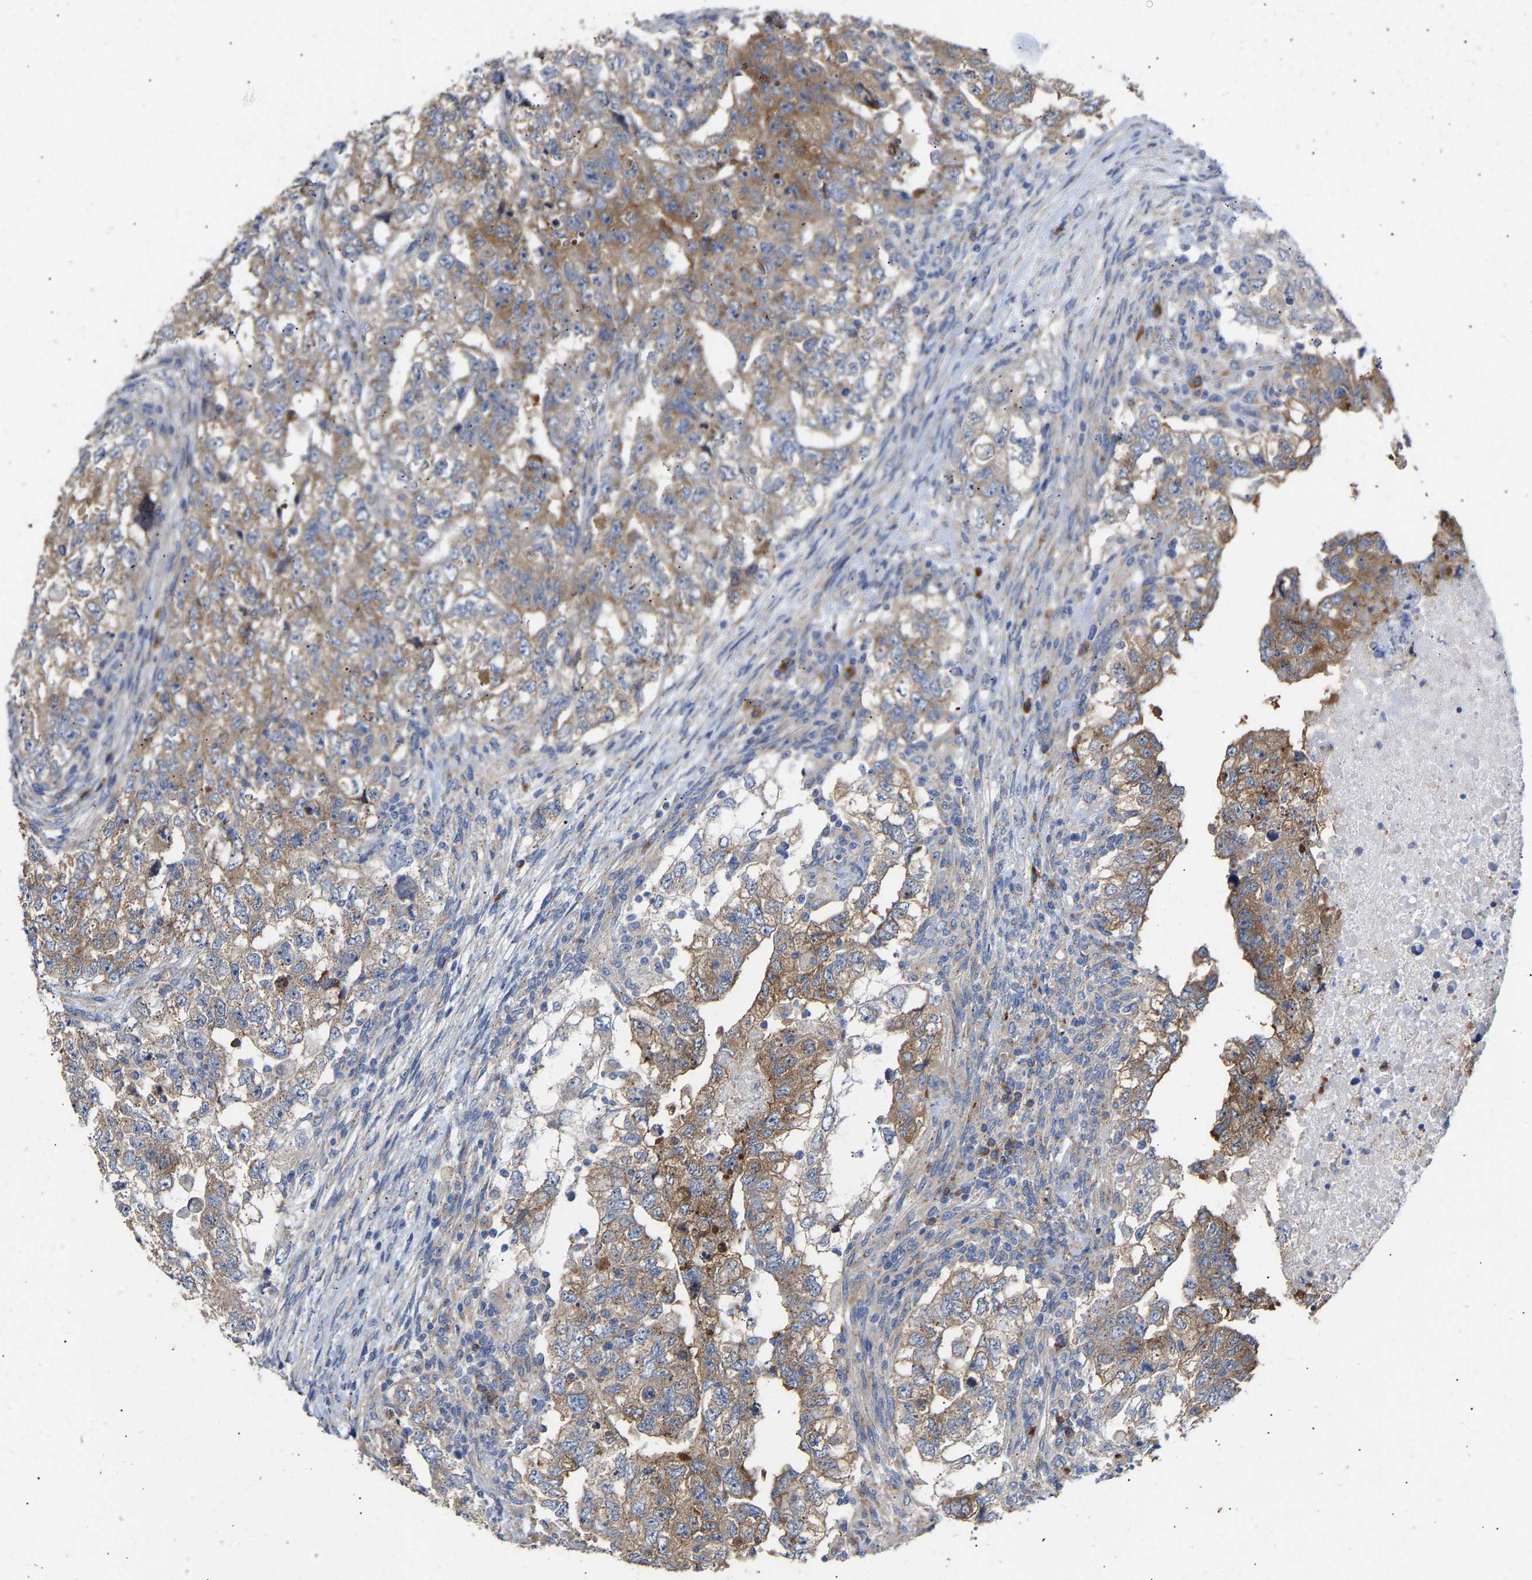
{"staining": {"intensity": "moderate", "quantity": ">75%", "location": "cytoplasmic/membranous"}, "tissue": "testis cancer", "cell_type": "Tumor cells", "image_type": "cancer", "snomed": [{"axis": "morphology", "description": "Carcinoma, Embryonal, NOS"}, {"axis": "topography", "description": "Testis"}], "caption": "A medium amount of moderate cytoplasmic/membranous expression is seen in approximately >75% of tumor cells in testis cancer tissue. Immunohistochemistry stains the protein in brown and the nuclei are stained blue.", "gene": "PPP1R15A", "patient": {"sex": "male", "age": 36}}